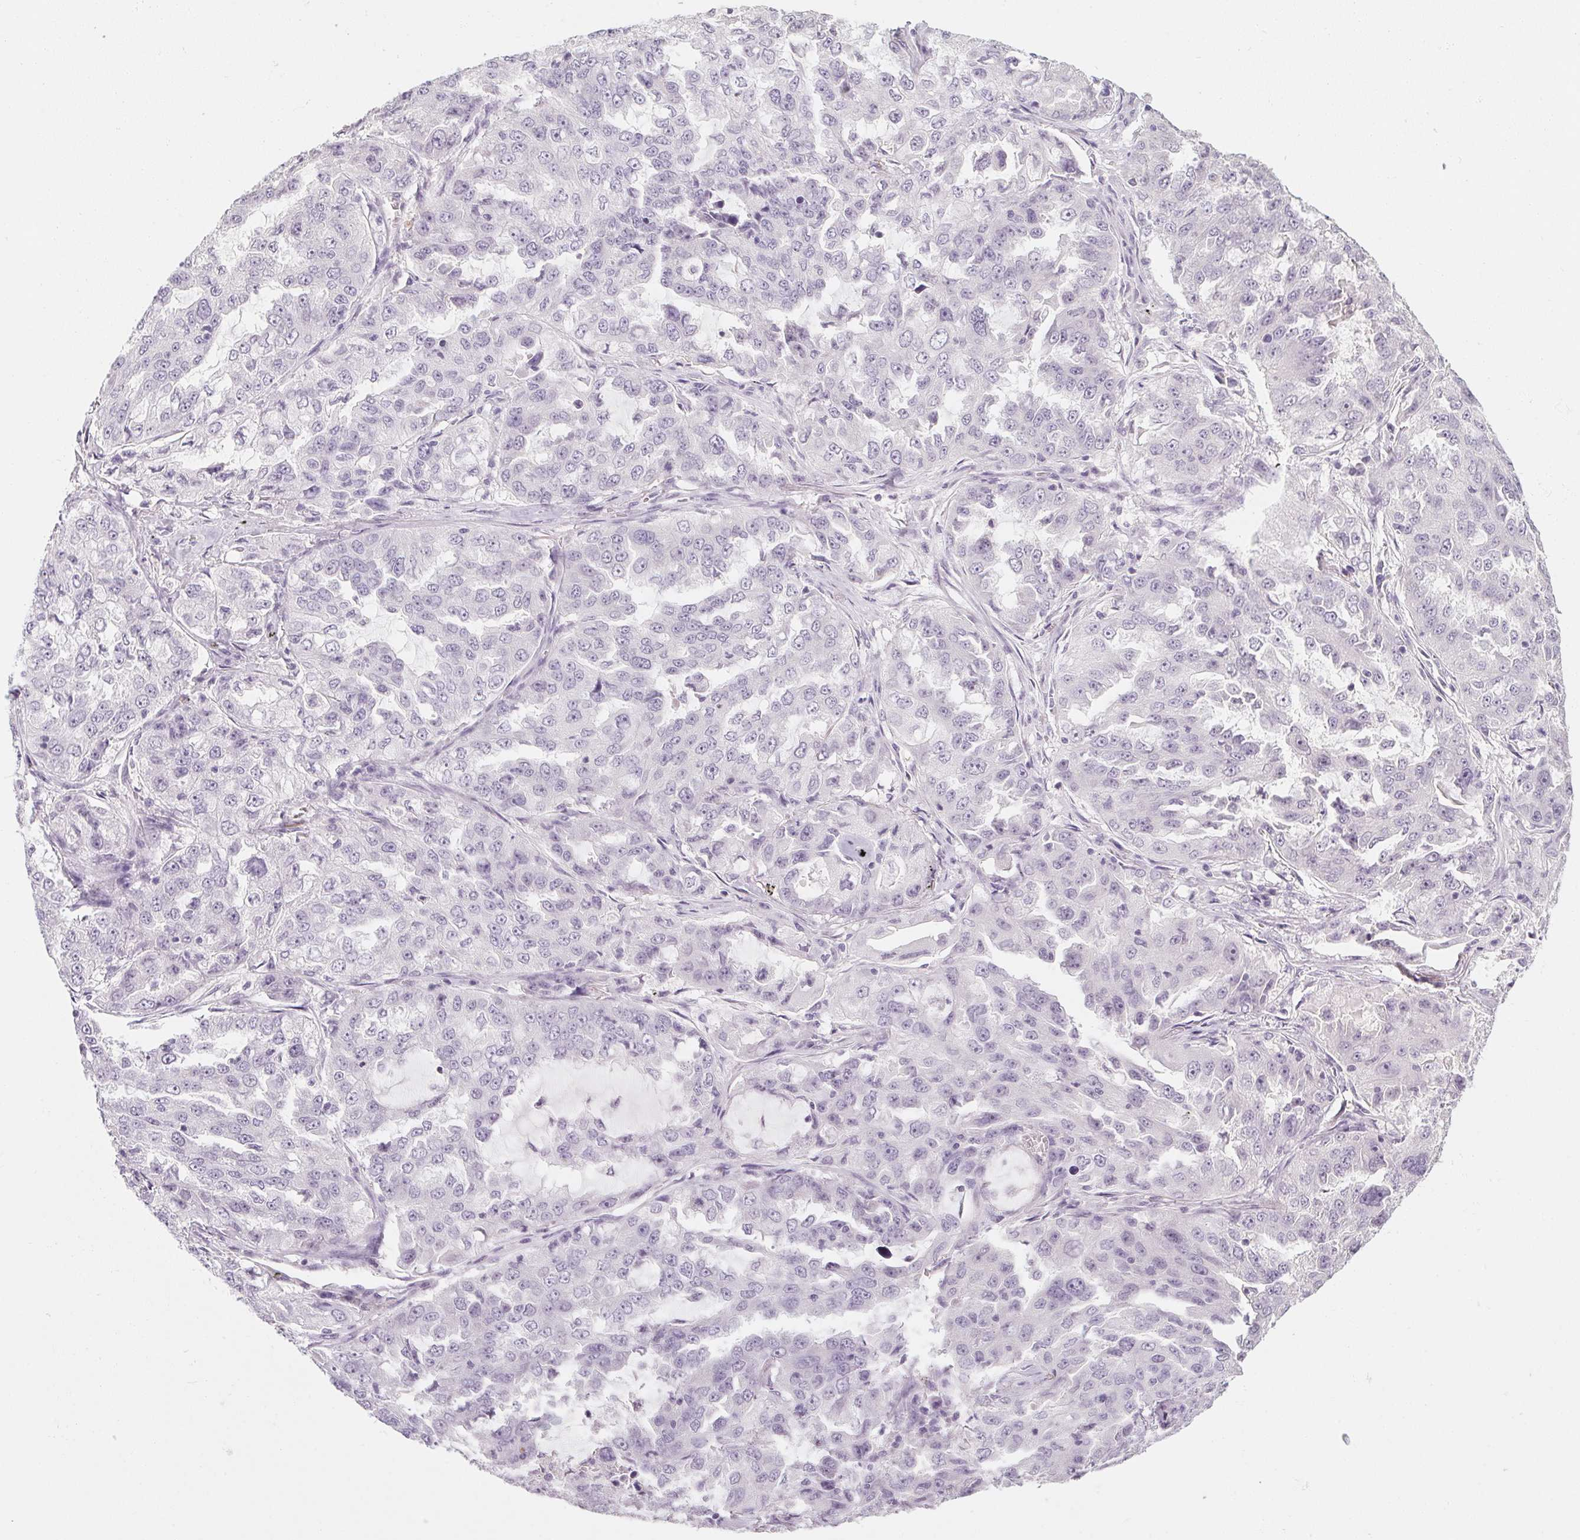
{"staining": {"intensity": "negative", "quantity": "none", "location": "none"}, "tissue": "lung cancer", "cell_type": "Tumor cells", "image_type": "cancer", "snomed": [{"axis": "morphology", "description": "Adenocarcinoma, NOS"}, {"axis": "topography", "description": "Lung"}], "caption": "This histopathology image is of lung adenocarcinoma stained with immunohistochemistry to label a protein in brown with the nuclei are counter-stained blue. There is no staining in tumor cells. (IHC, brightfield microscopy, high magnification).", "gene": "CAPZA3", "patient": {"sex": "female", "age": 61}}